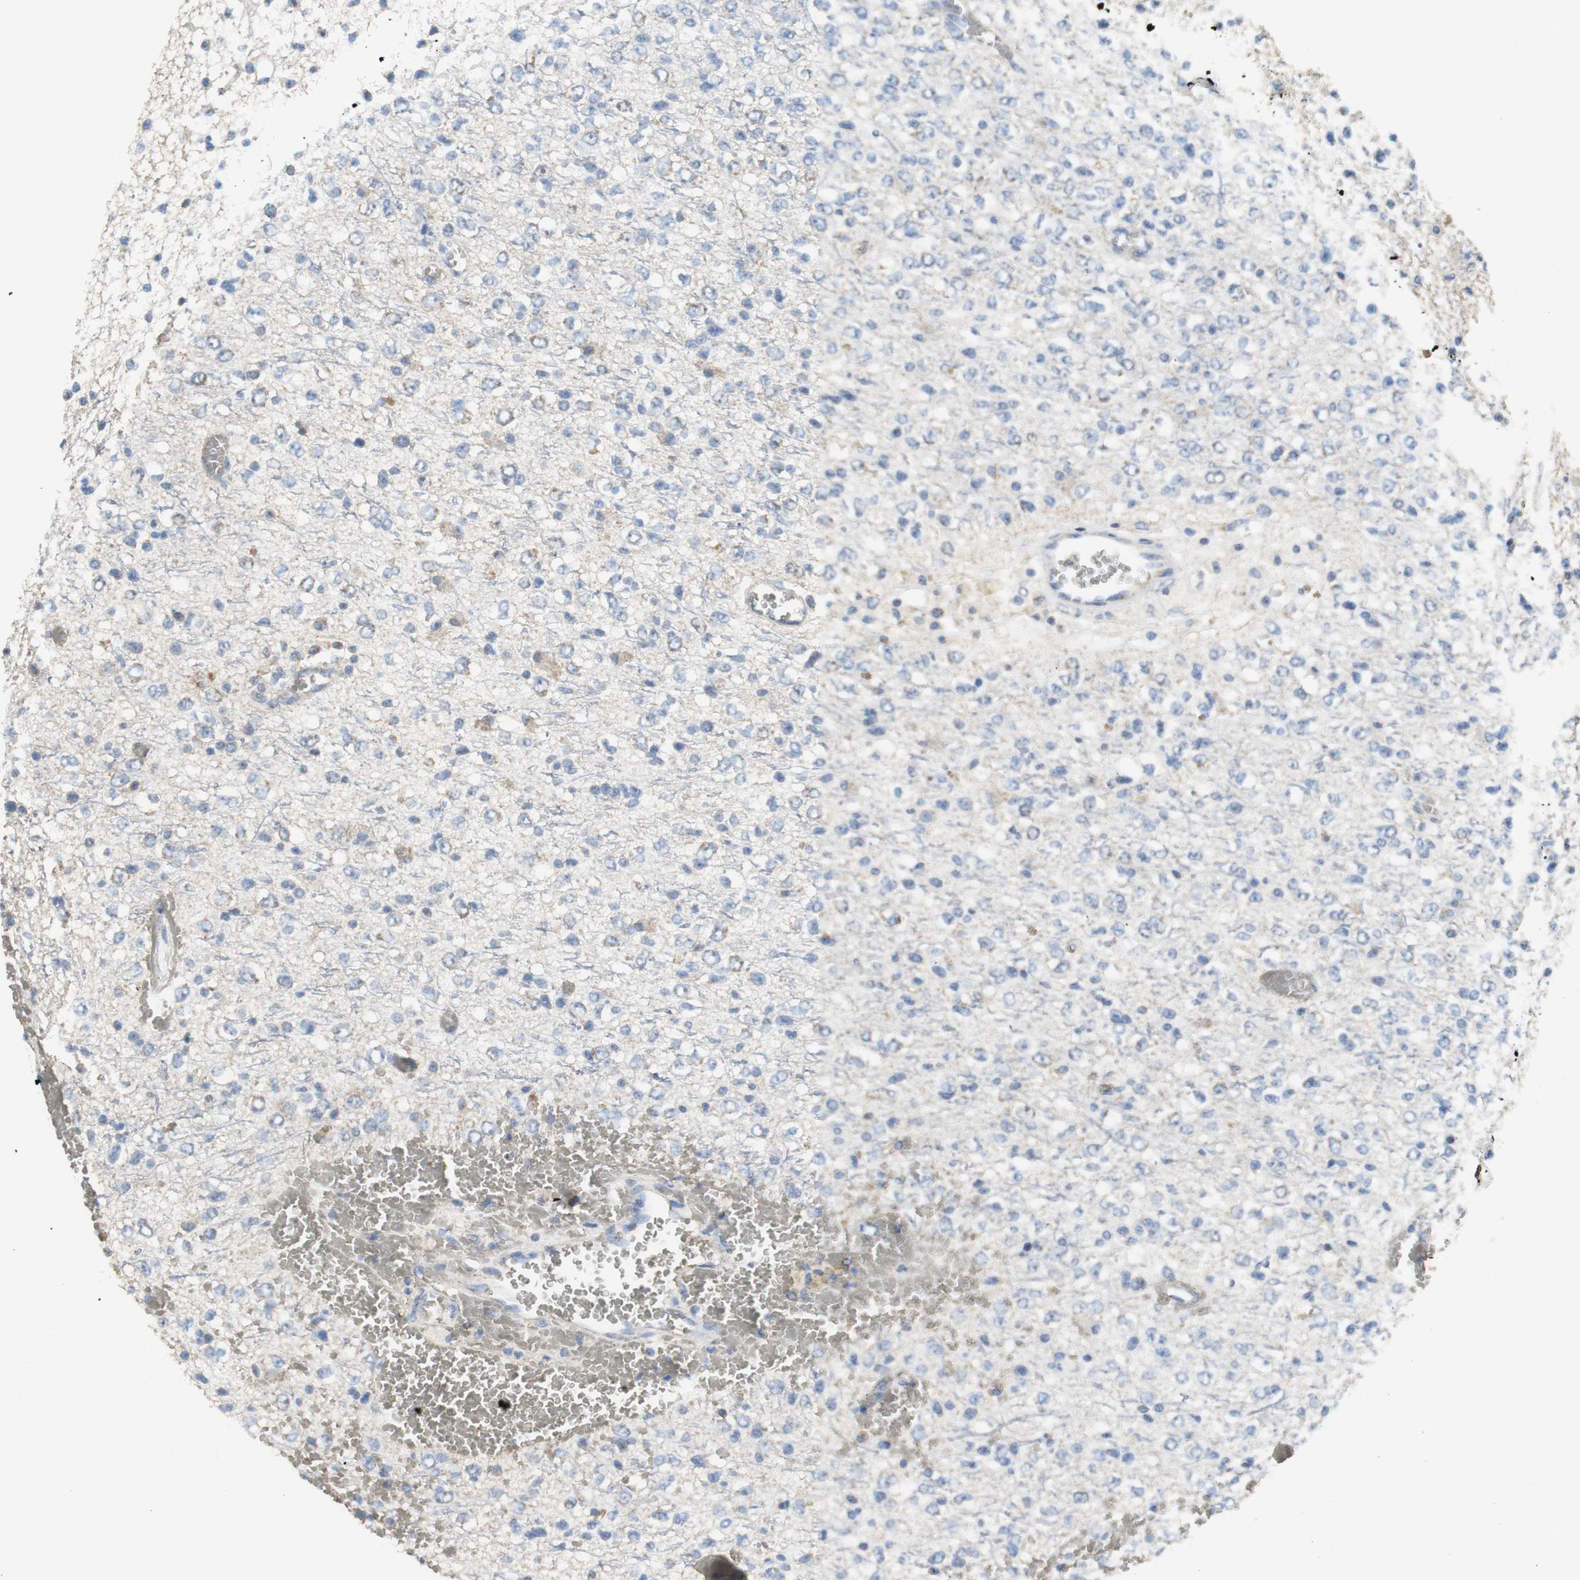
{"staining": {"intensity": "weak", "quantity": "25%-75%", "location": "cytoplasmic/membranous"}, "tissue": "glioma", "cell_type": "Tumor cells", "image_type": "cancer", "snomed": [{"axis": "morphology", "description": "Glioma, malignant, High grade"}, {"axis": "topography", "description": "pancreas cauda"}], "caption": "Tumor cells display low levels of weak cytoplasmic/membranous positivity in about 25%-75% of cells in human malignant glioma (high-grade).", "gene": "NNT", "patient": {"sex": "male", "age": 60}}